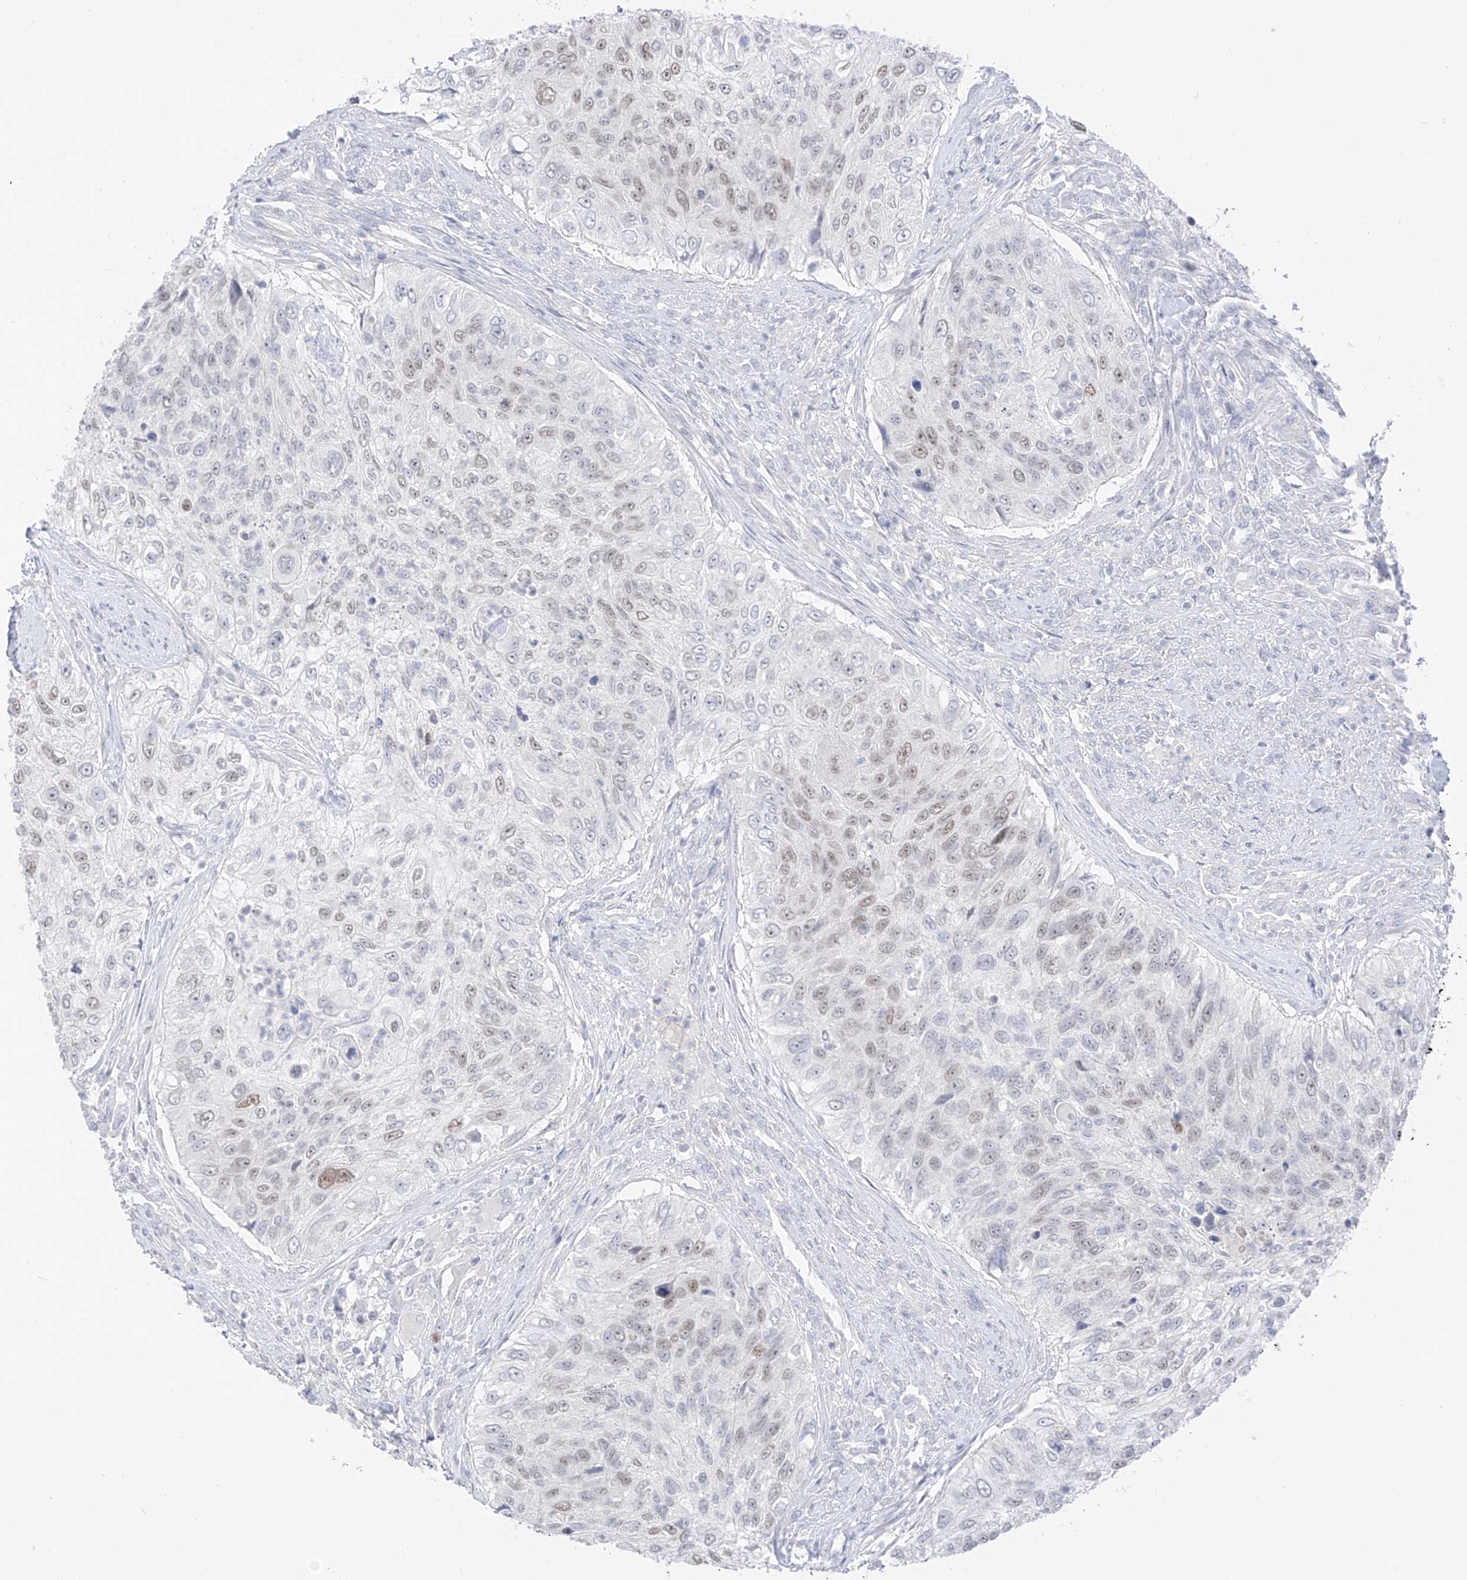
{"staining": {"intensity": "weak", "quantity": "25%-75%", "location": "nuclear"}, "tissue": "urothelial cancer", "cell_type": "Tumor cells", "image_type": "cancer", "snomed": [{"axis": "morphology", "description": "Urothelial carcinoma, High grade"}, {"axis": "topography", "description": "Urinary bladder"}], "caption": "About 25%-75% of tumor cells in high-grade urothelial carcinoma display weak nuclear protein staining as visualized by brown immunohistochemical staining.", "gene": "BARX2", "patient": {"sex": "female", "age": 60}}